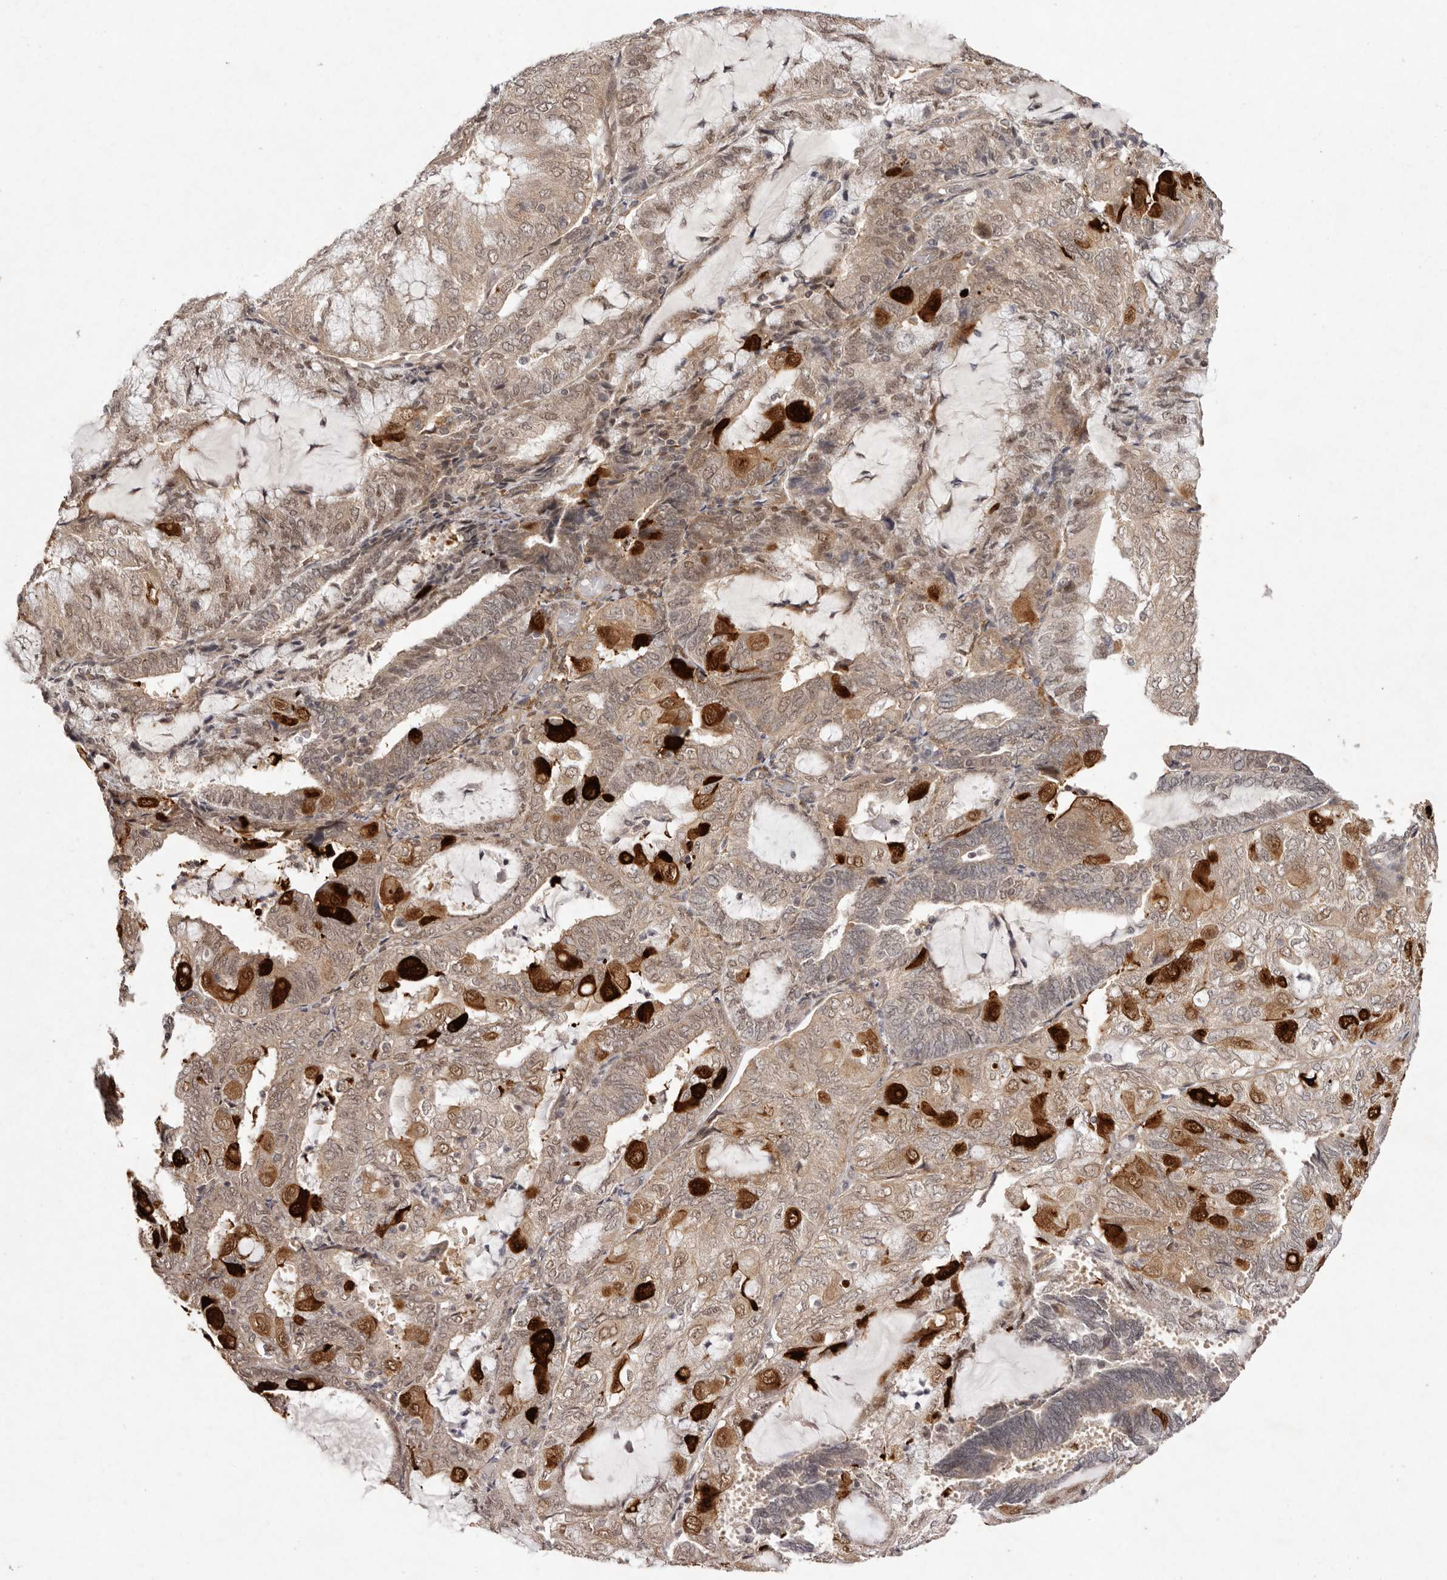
{"staining": {"intensity": "moderate", "quantity": ">75%", "location": "cytoplasmic/membranous,nuclear"}, "tissue": "endometrial cancer", "cell_type": "Tumor cells", "image_type": "cancer", "snomed": [{"axis": "morphology", "description": "Adenocarcinoma, NOS"}, {"axis": "topography", "description": "Endometrium"}], "caption": "Endometrial cancer stained with DAB immunohistochemistry (IHC) displays medium levels of moderate cytoplasmic/membranous and nuclear positivity in approximately >75% of tumor cells.", "gene": "BUD31", "patient": {"sex": "female", "age": 81}}